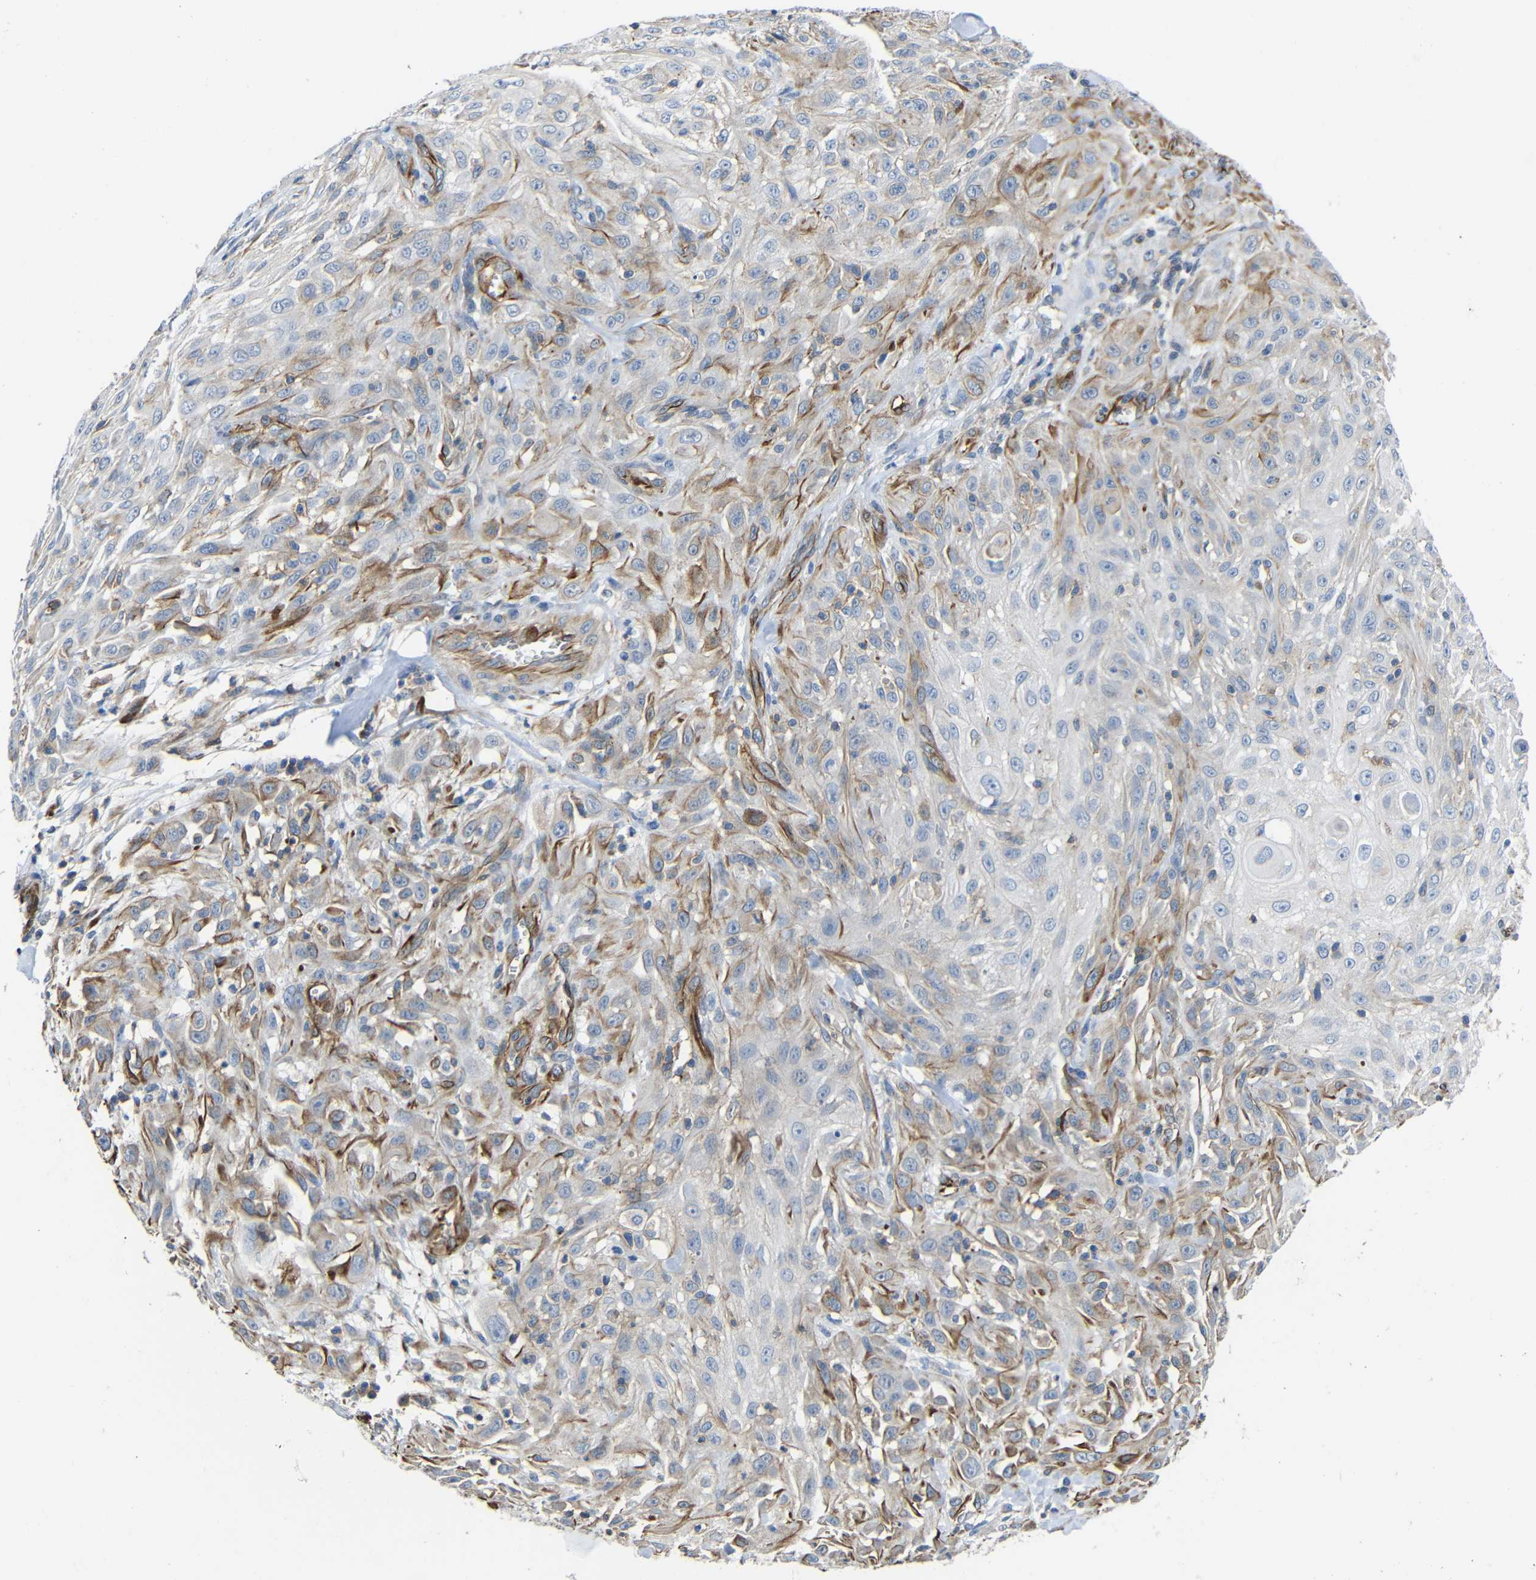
{"staining": {"intensity": "weak", "quantity": "25%-75%", "location": "cytoplasmic/membranous"}, "tissue": "skin cancer", "cell_type": "Tumor cells", "image_type": "cancer", "snomed": [{"axis": "morphology", "description": "Squamous cell carcinoma, NOS"}, {"axis": "topography", "description": "Skin"}], "caption": "Protein expression by IHC demonstrates weak cytoplasmic/membranous expression in about 25%-75% of tumor cells in skin cancer (squamous cell carcinoma).", "gene": "IGSF10", "patient": {"sex": "male", "age": 75}}